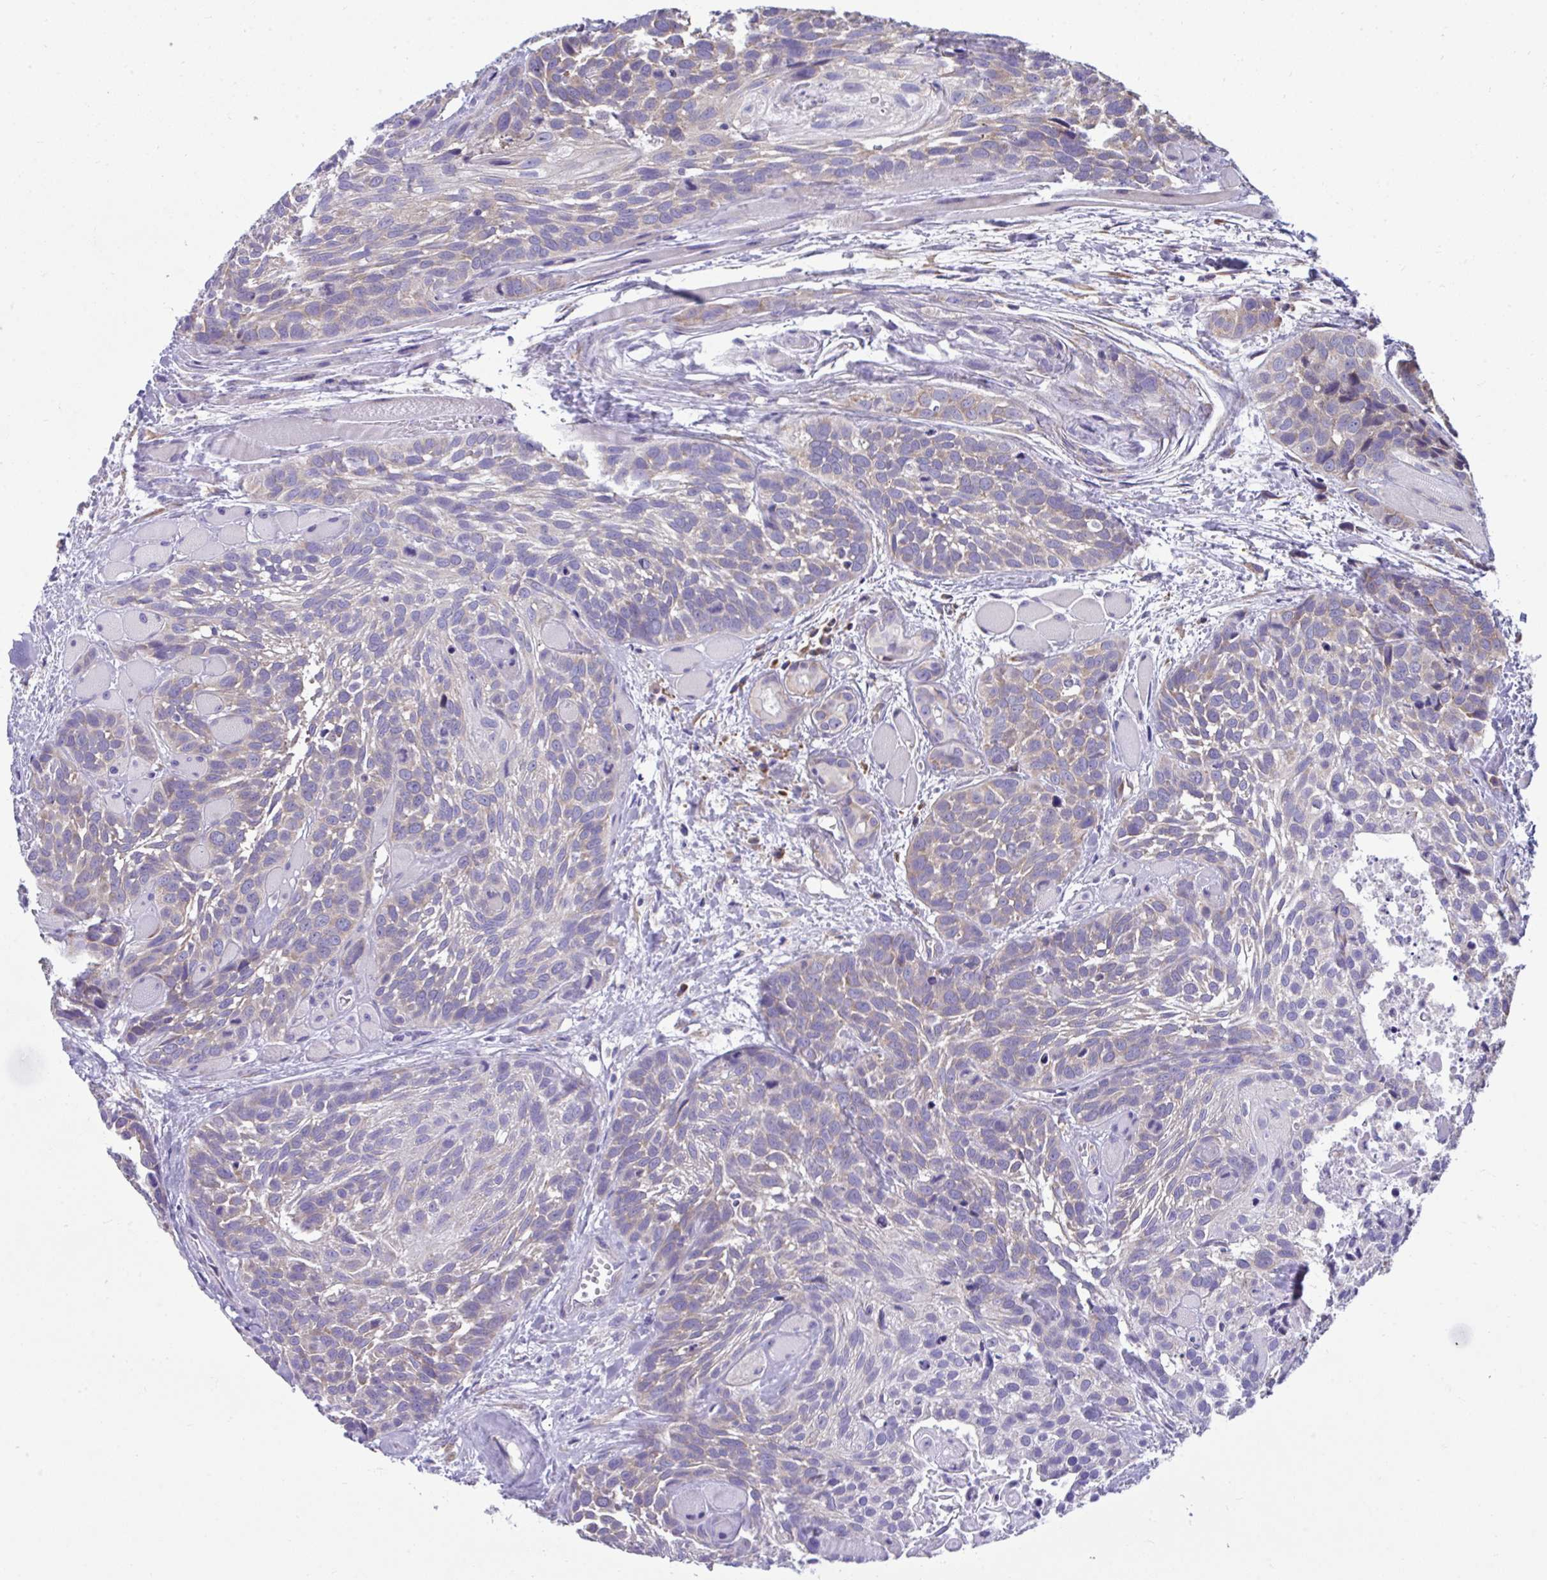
{"staining": {"intensity": "weak", "quantity": "<25%", "location": "cytoplasmic/membranous"}, "tissue": "head and neck cancer", "cell_type": "Tumor cells", "image_type": "cancer", "snomed": [{"axis": "morphology", "description": "Squamous cell carcinoma, NOS"}, {"axis": "topography", "description": "Head-Neck"}], "caption": "A high-resolution image shows IHC staining of head and neck cancer, which shows no significant staining in tumor cells.", "gene": "RPL7", "patient": {"sex": "female", "age": 50}}